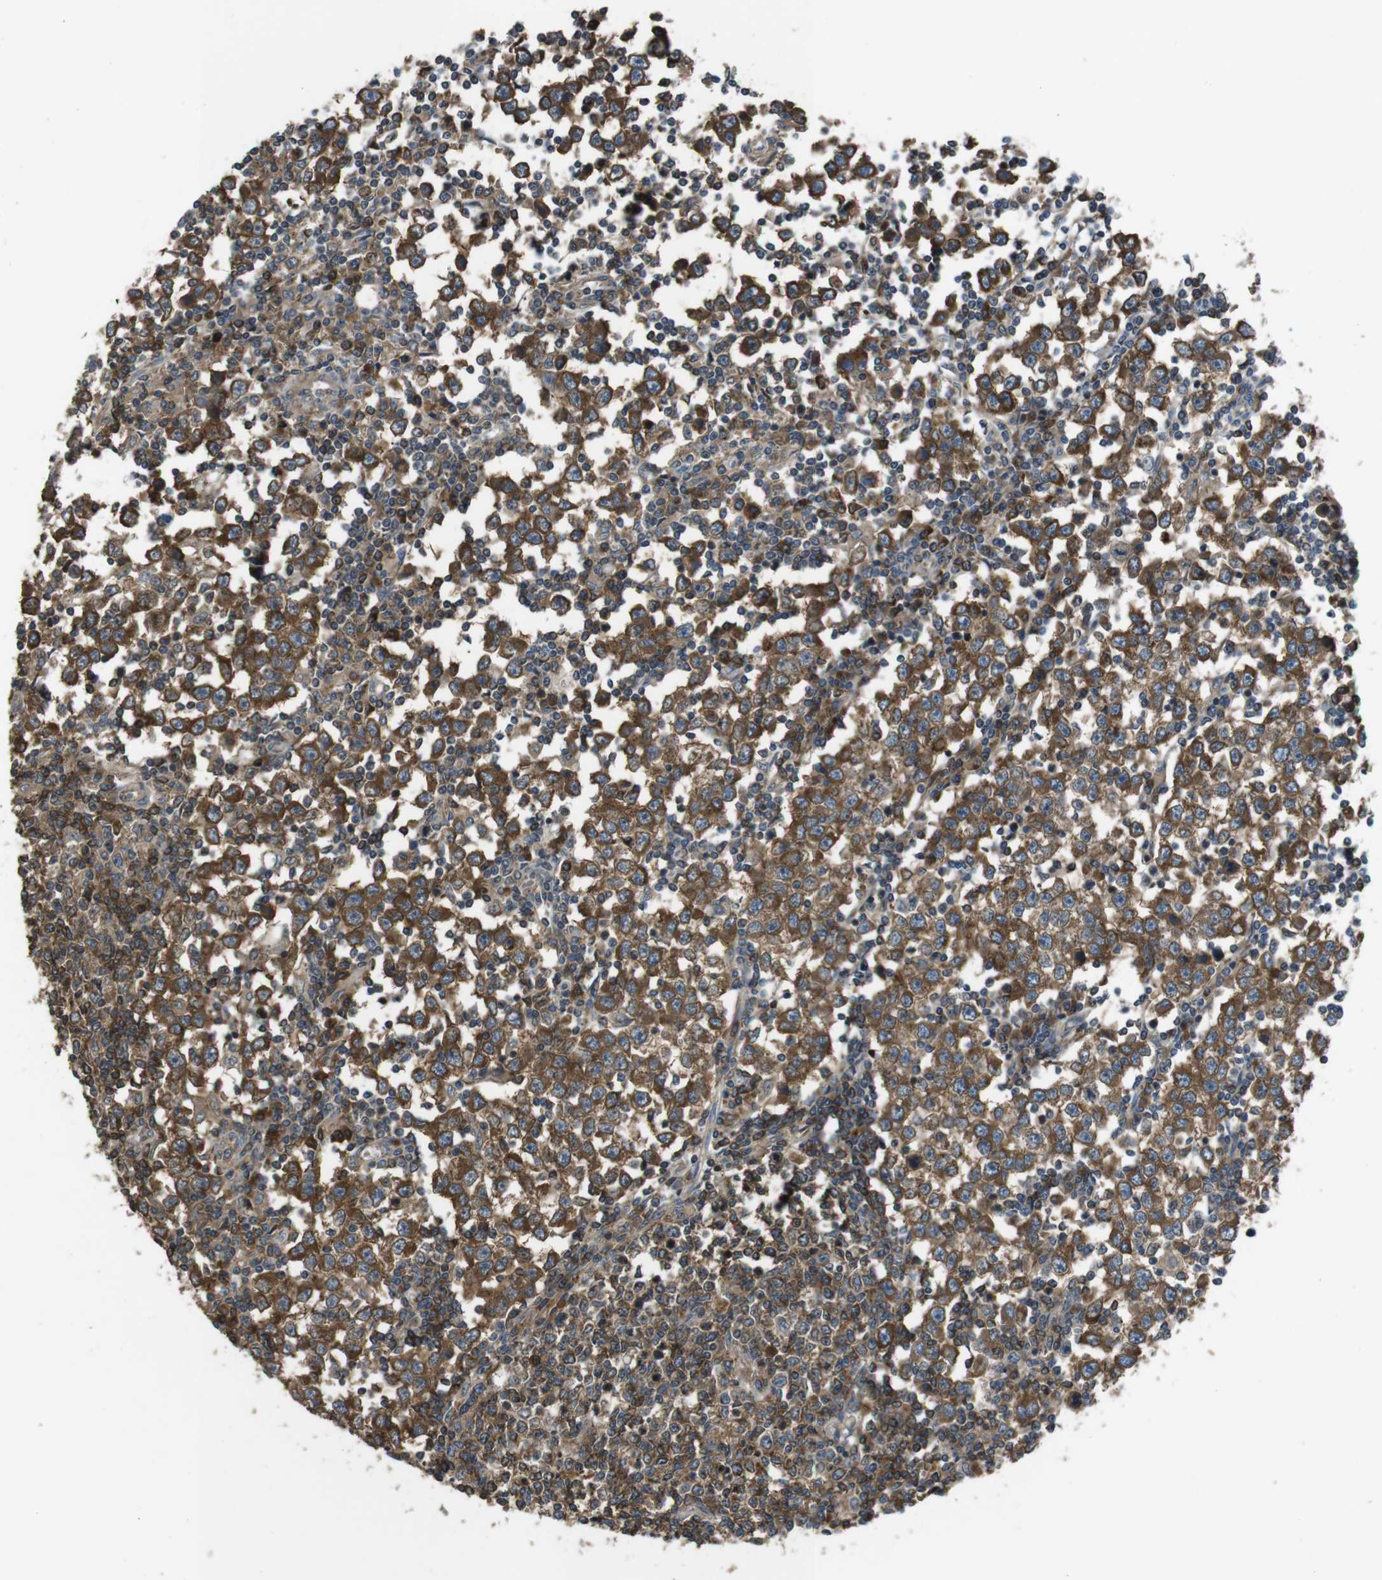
{"staining": {"intensity": "strong", "quantity": ">75%", "location": "cytoplasmic/membranous"}, "tissue": "testis cancer", "cell_type": "Tumor cells", "image_type": "cancer", "snomed": [{"axis": "morphology", "description": "Seminoma, NOS"}, {"axis": "topography", "description": "Testis"}], "caption": "Immunohistochemical staining of testis cancer shows strong cytoplasmic/membranous protein positivity in about >75% of tumor cells. Using DAB (brown) and hematoxylin (blue) stains, captured at high magnification using brightfield microscopy.", "gene": "SLC22A23", "patient": {"sex": "male", "age": 65}}